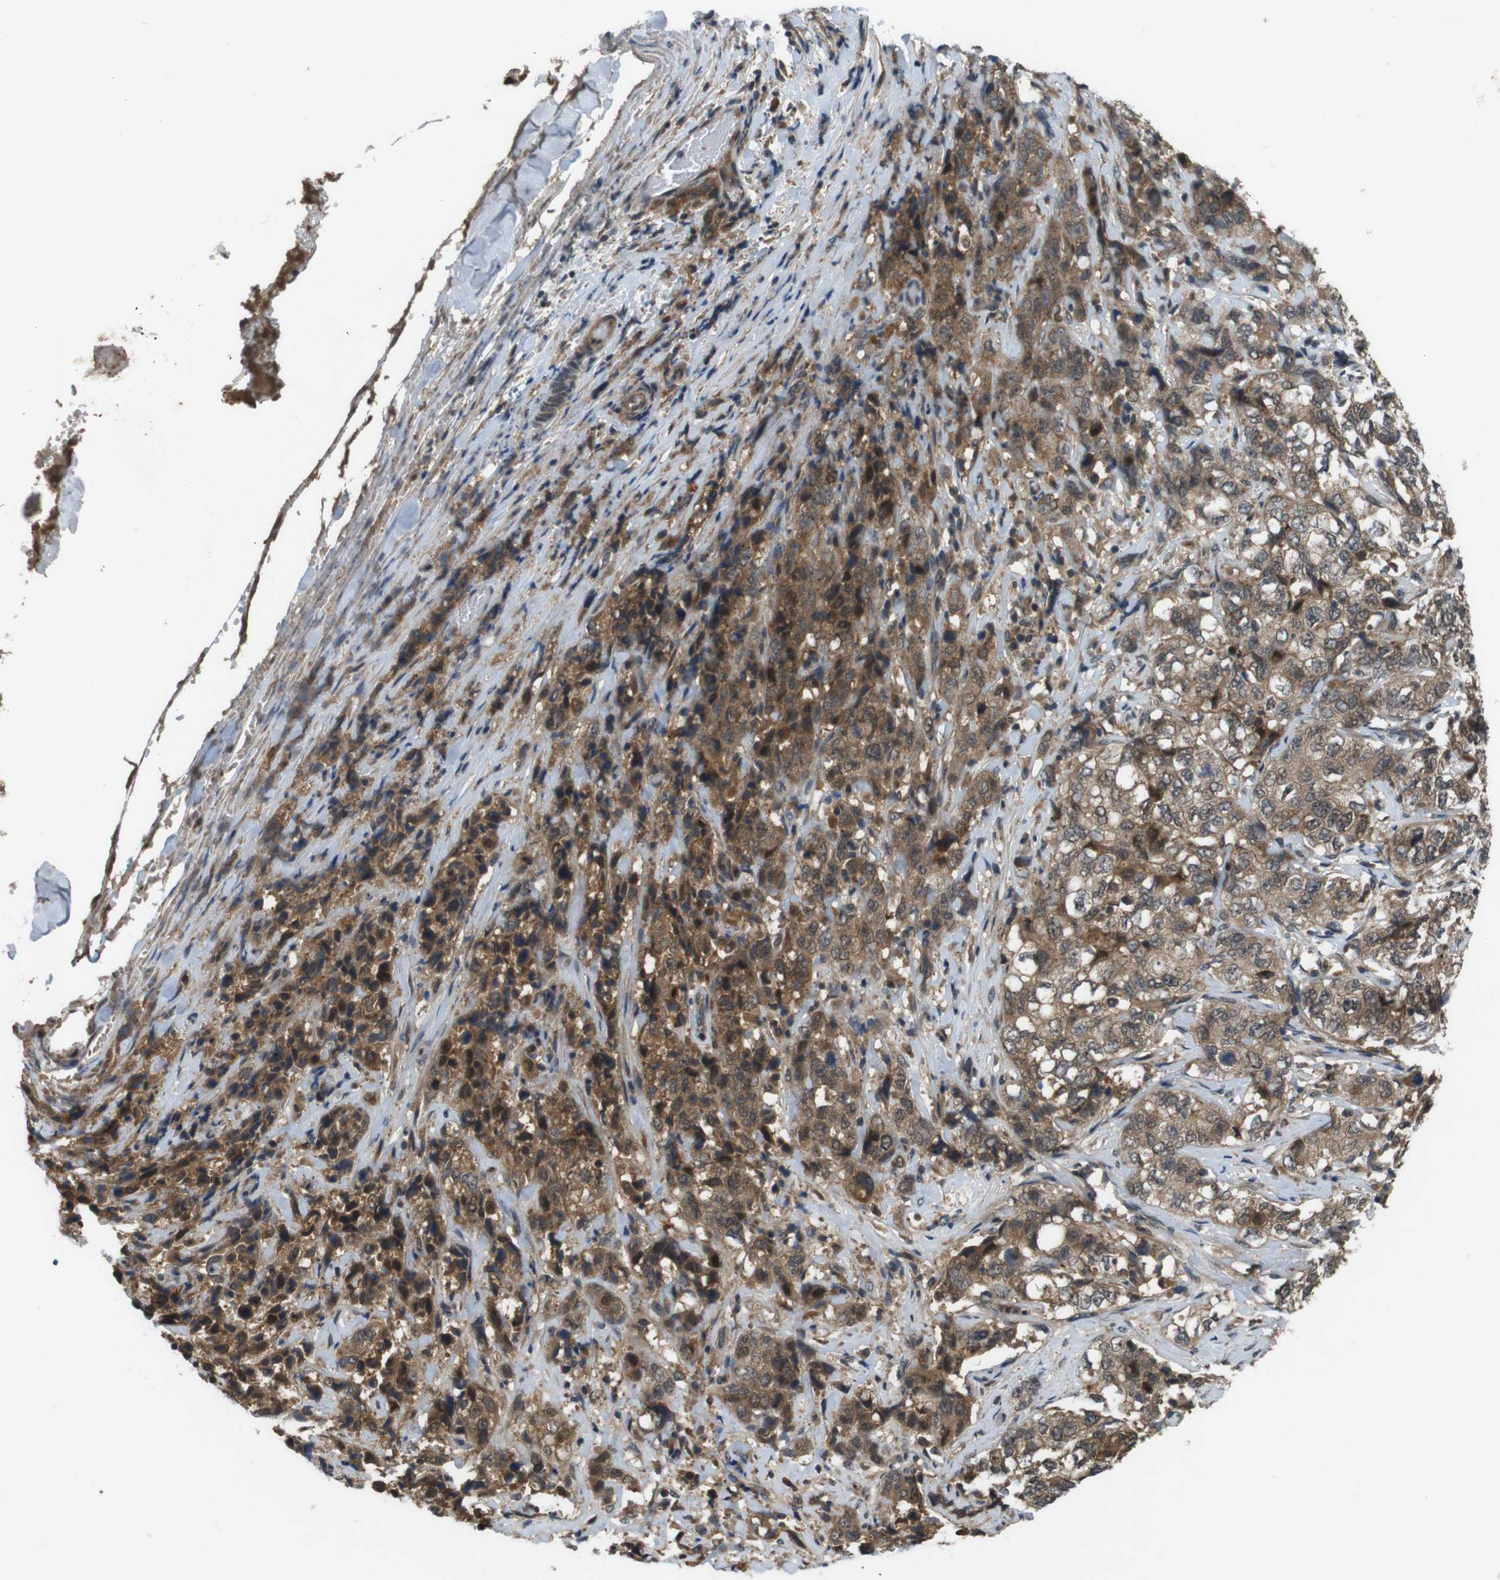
{"staining": {"intensity": "moderate", "quantity": ">75%", "location": "cytoplasmic/membranous"}, "tissue": "stomach cancer", "cell_type": "Tumor cells", "image_type": "cancer", "snomed": [{"axis": "morphology", "description": "Adenocarcinoma, NOS"}, {"axis": "topography", "description": "Stomach"}], "caption": "Protein analysis of stomach adenocarcinoma tissue shows moderate cytoplasmic/membranous expression in about >75% of tumor cells.", "gene": "NFKBIE", "patient": {"sex": "male", "age": 48}}